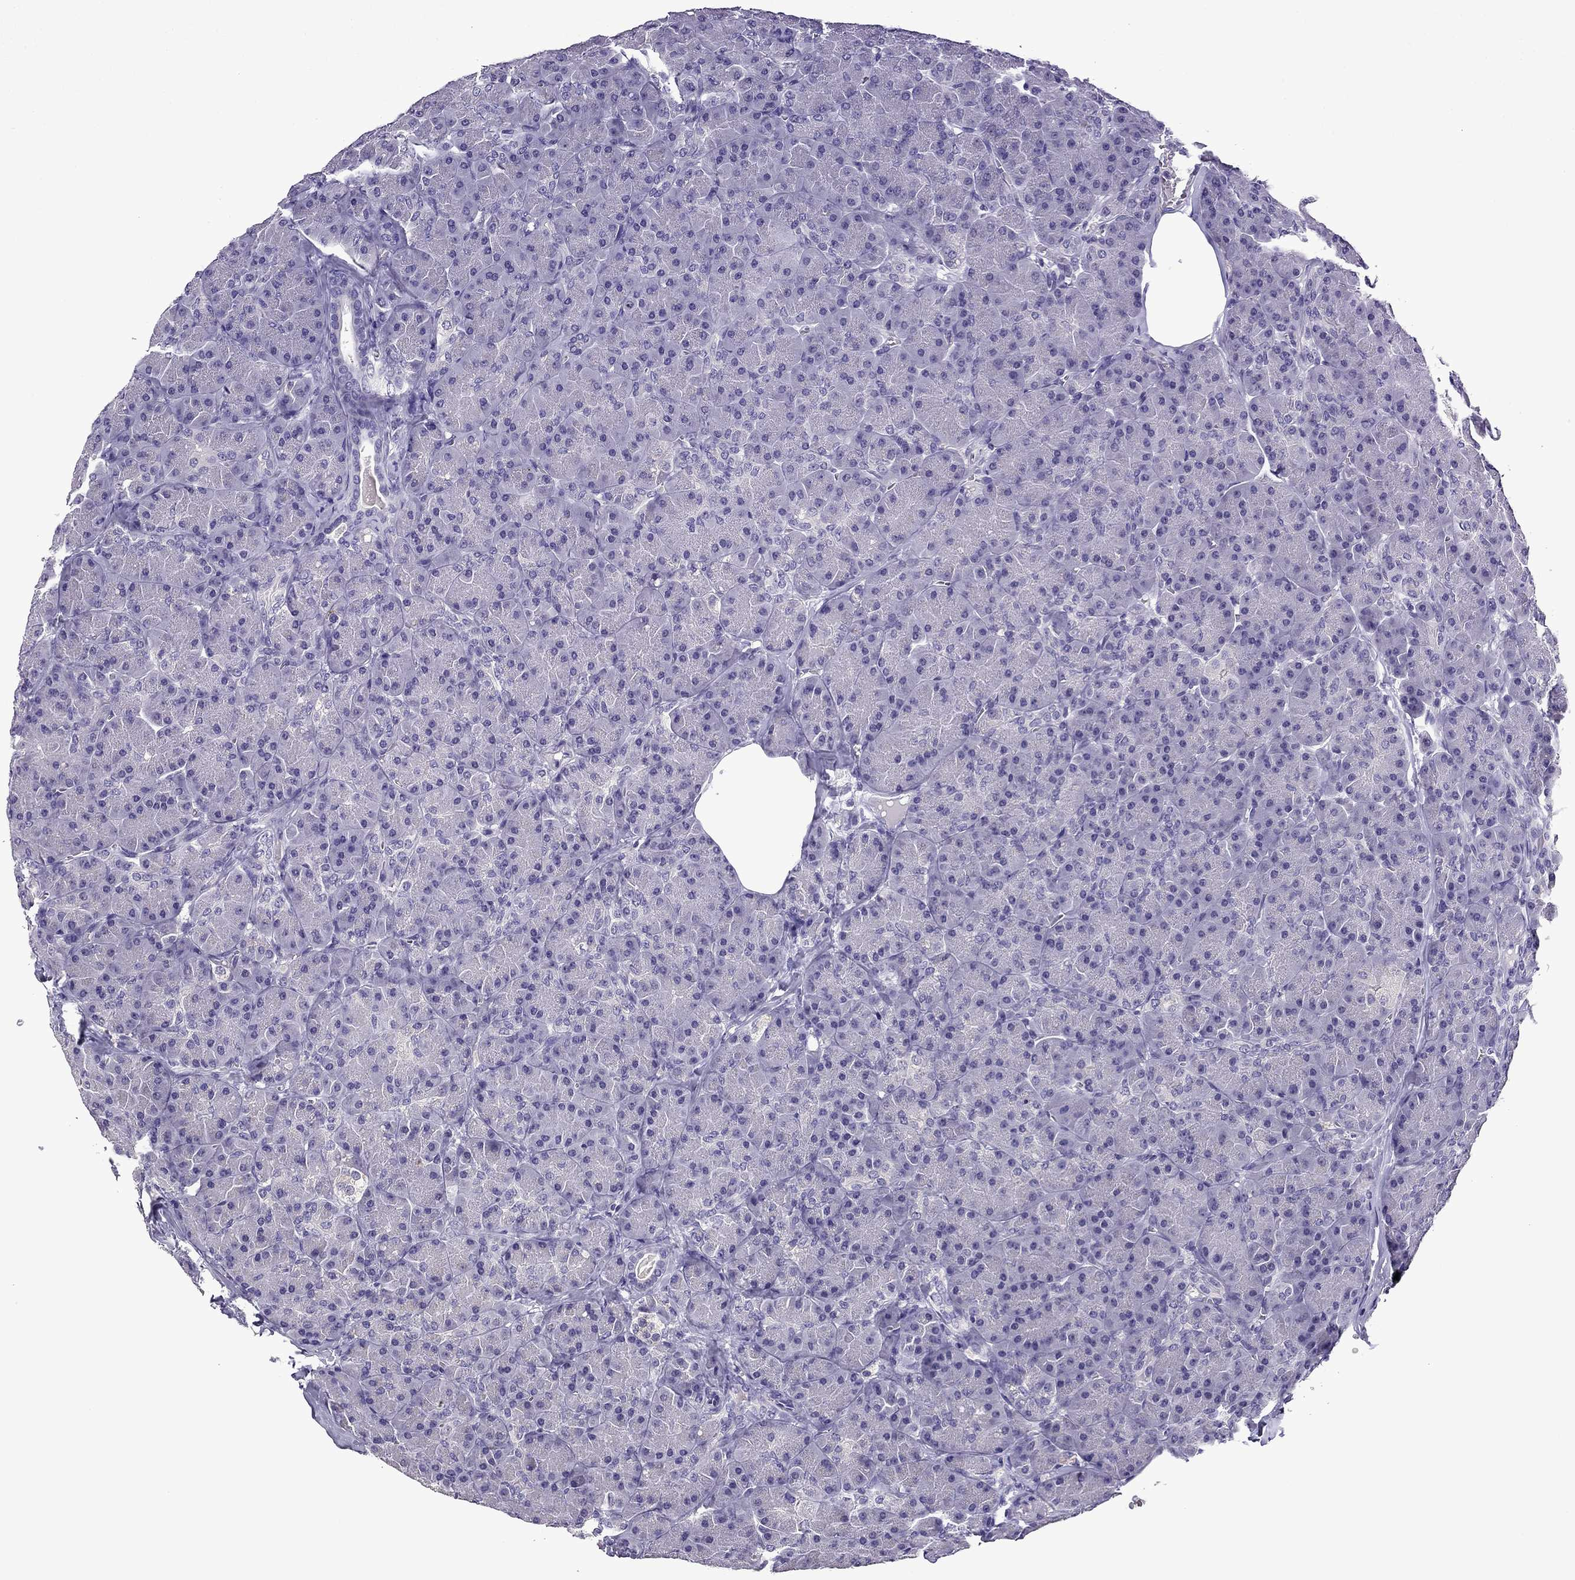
{"staining": {"intensity": "negative", "quantity": "none", "location": "none"}, "tissue": "pancreas", "cell_type": "Exocrine glandular cells", "image_type": "normal", "snomed": [{"axis": "morphology", "description": "Normal tissue, NOS"}, {"axis": "topography", "description": "Pancreas"}], "caption": "Image shows no protein positivity in exocrine glandular cells of normal pancreas.", "gene": "TTN", "patient": {"sex": "male", "age": 57}}